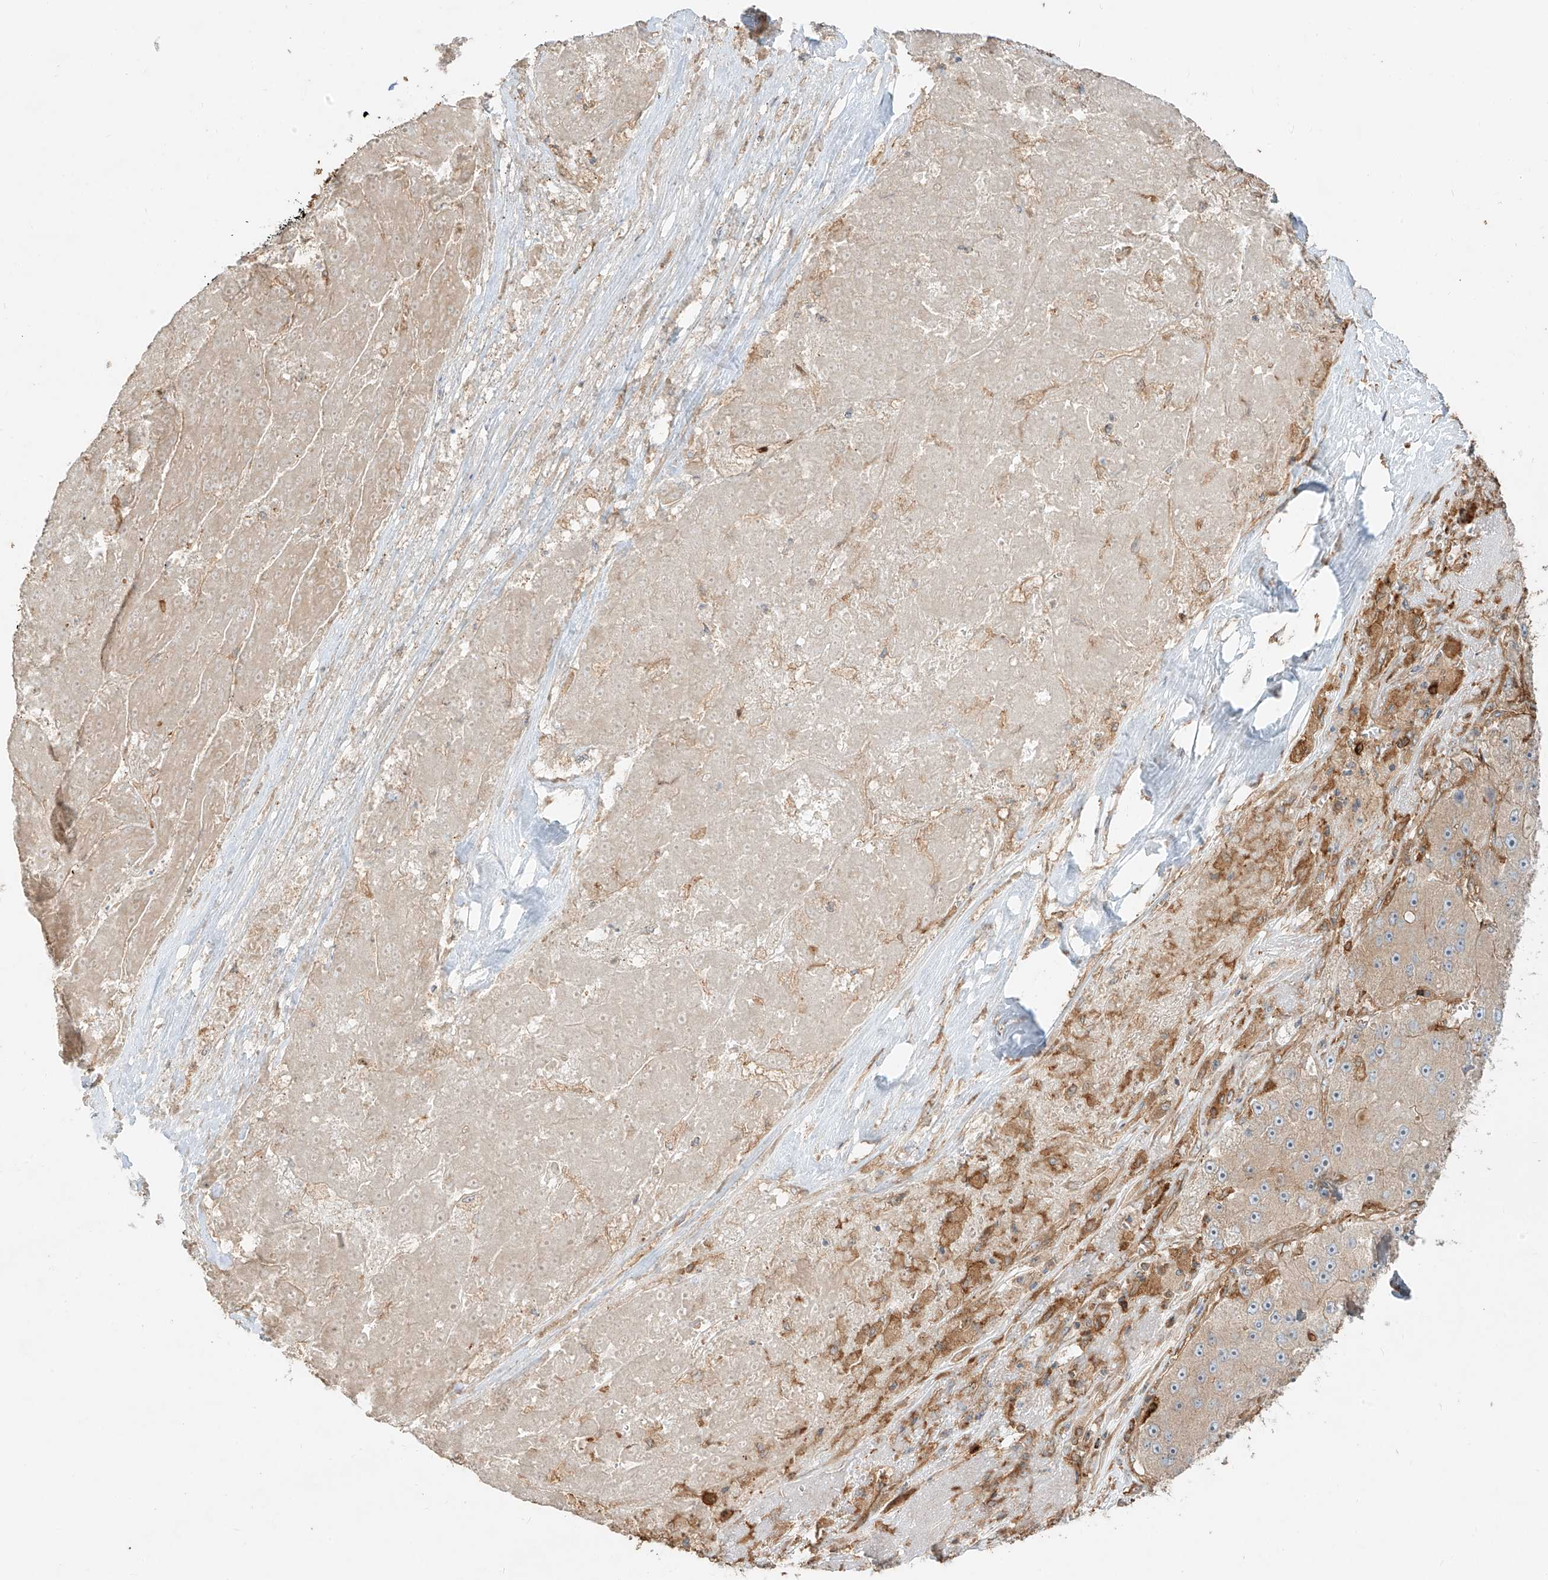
{"staining": {"intensity": "weak", "quantity": ">75%", "location": "cytoplasmic/membranous"}, "tissue": "liver cancer", "cell_type": "Tumor cells", "image_type": "cancer", "snomed": [{"axis": "morphology", "description": "Carcinoma, Hepatocellular, NOS"}, {"axis": "topography", "description": "Liver"}], "caption": "Immunohistochemistry image of human liver cancer stained for a protein (brown), which shows low levels of weak cytoplasmic/membranous staining in approximately >75% of tumor cells.", "gene": "SNX9", "patient": {"sex": "female", "age": 73}}